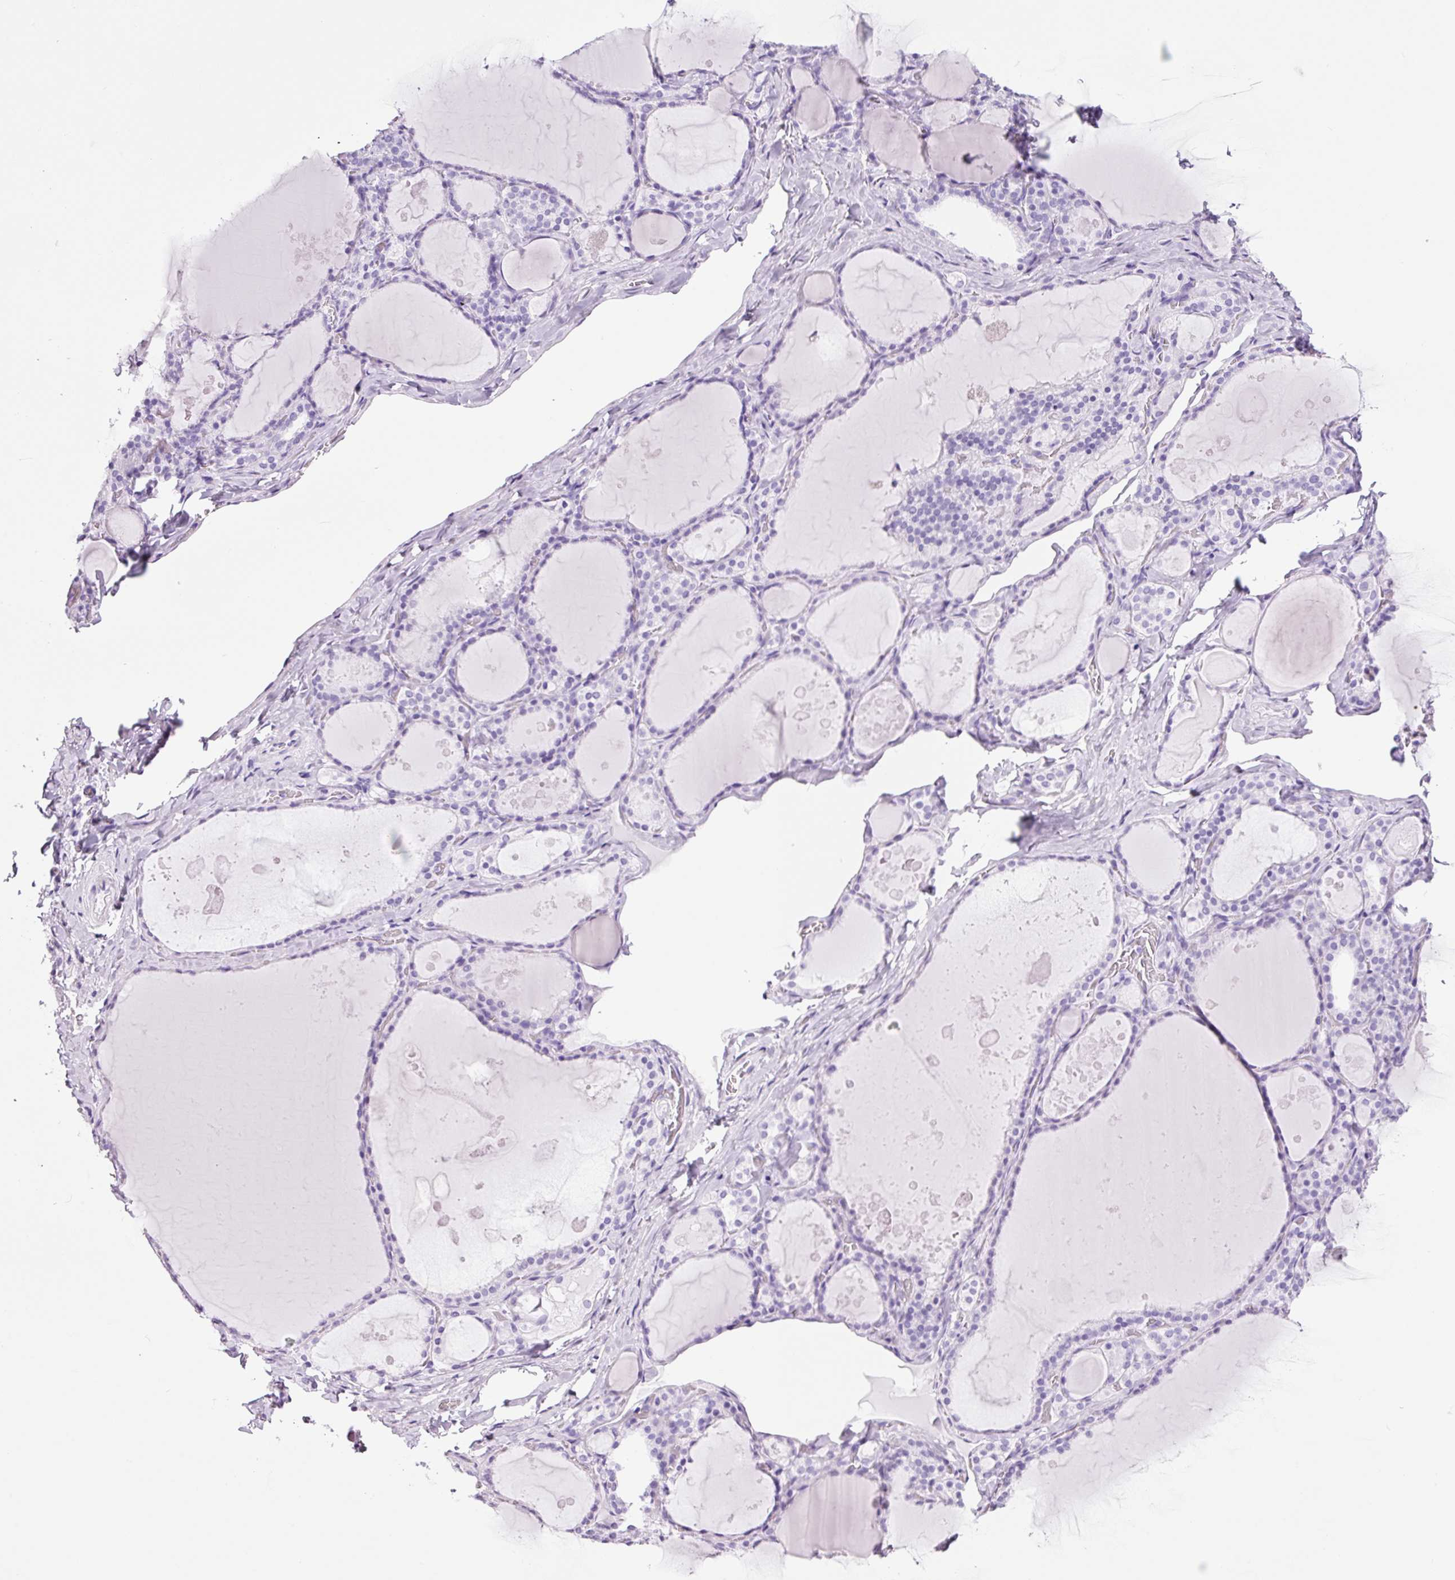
{"staining": {"intensity": "negative", "quantity": "none", "location": "none"}, "tissue": "thyroid gland", "cell_type": "Glandular cells", "image_type": "normal", "snomed": [{"axis": "morphology", "description": "Normal tissue, NOS"}, {"axis": "topography", "description": "Thyroid gland"}], "caption": "DAB (3,3'-diaminobenzidine) immunohistochemical staining of unremarkable human thyroid gland exhibits no significant expression in glandular cells. Nuclei are stained in blue.", "gene": "ADSS1", "patient": {"sex": "male", "age": 56}}